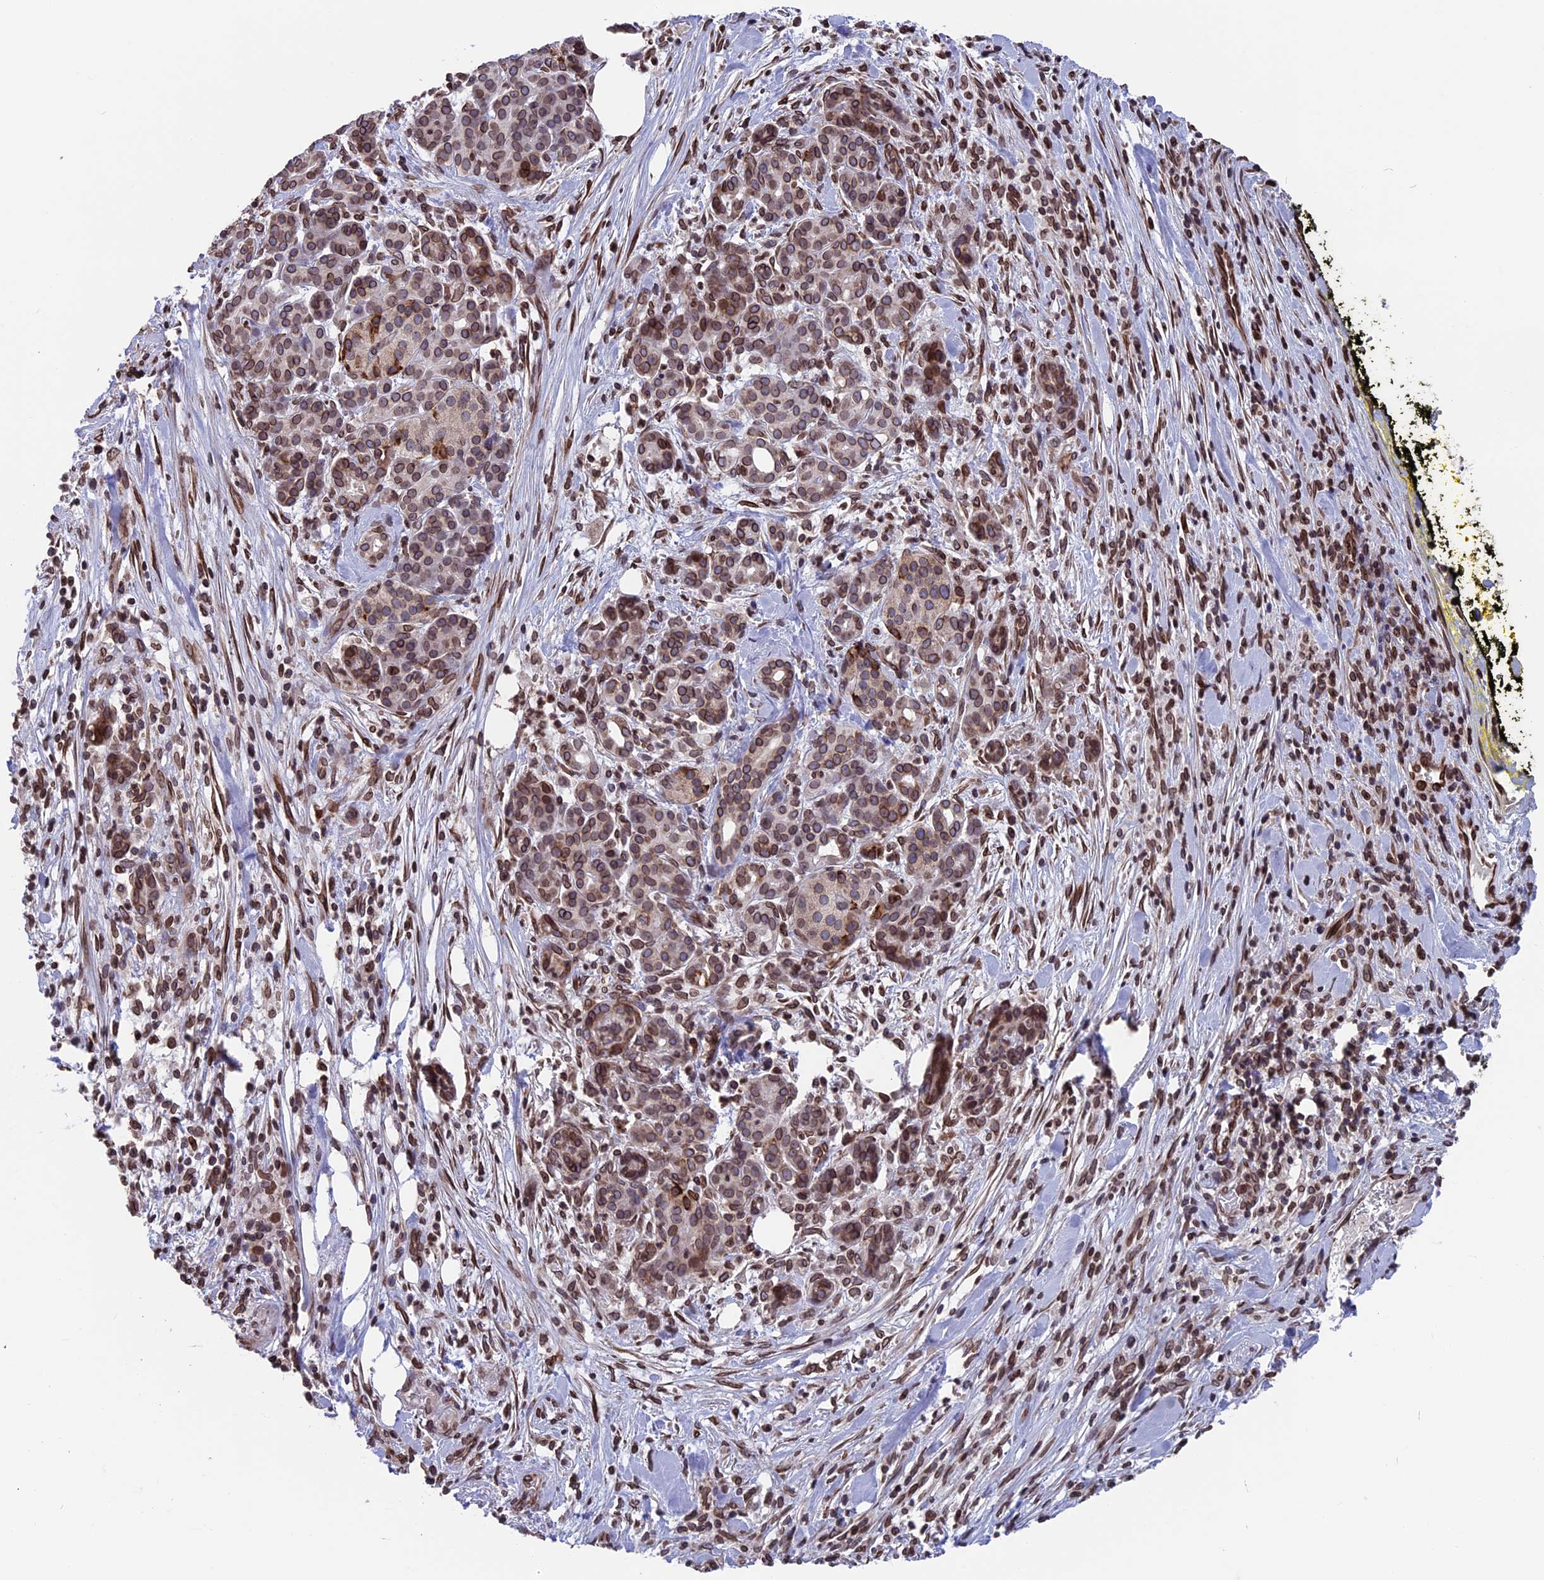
{"staining": {"intensity": "moderate", "quantity": ">75%", "location": "cytoplasmic/membranous,nuclear"}, "tissue": "pancreatic cancer", "cell_type": "Tumor cells", "image_type": "cancer", "snomed": [{"axis": "morphology", "description": "Adenocarcinoma, NOS"}, {"axis": "topography", "description": "Pancreas"}], "caption": "This histopathology image displays adenocarcinoma (pancreatic) stained with immunohistochemistry (IHC) to label a protein in brown. The cytoplasmic/membranous and nuclear of tumor cells show moderate positivity for the protein. Nuclei are counter-stained blue.", "gene": "PTCHD4", "patient": {"sex": "female", "age": 66}}